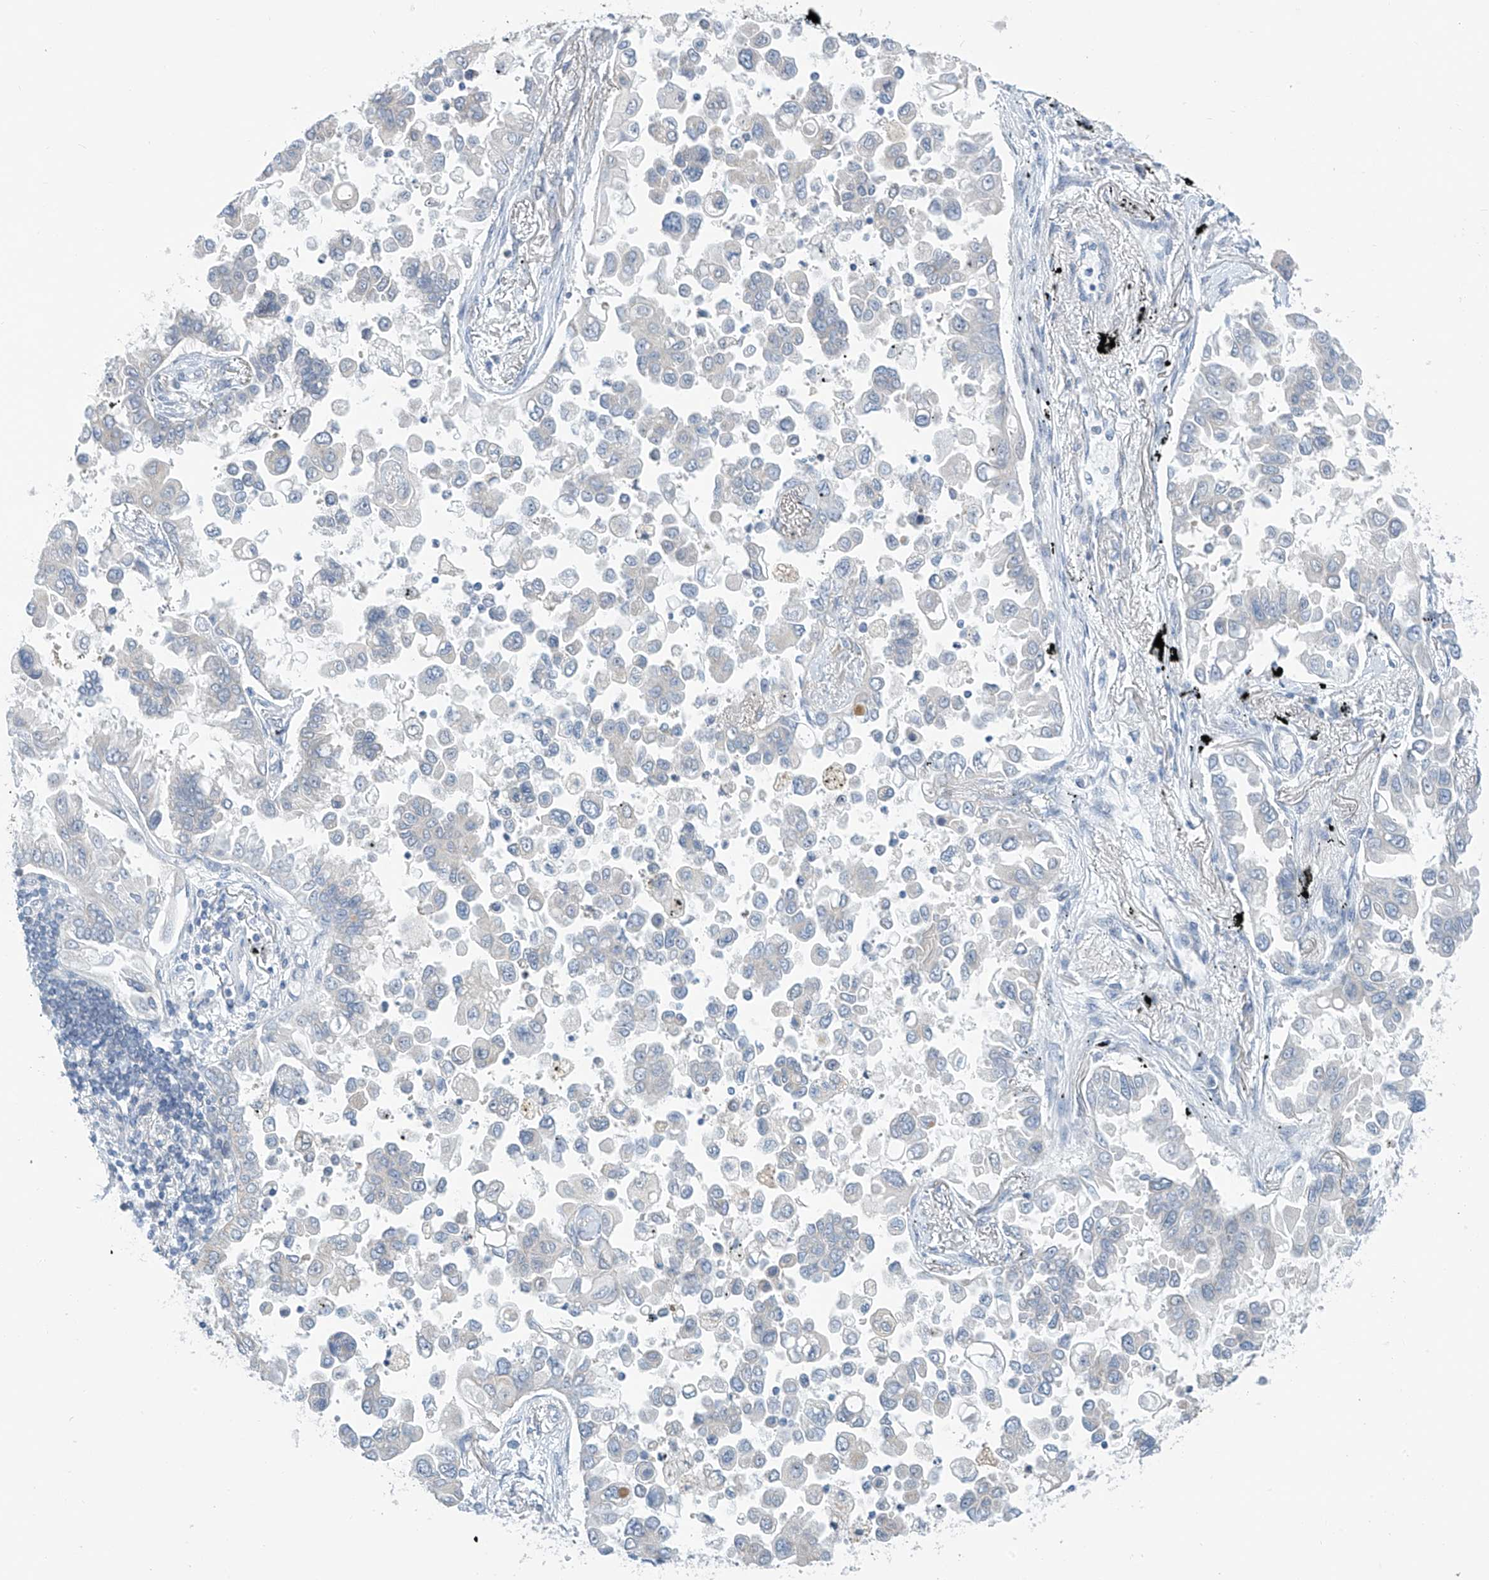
{"staining": {"intensity": "negative", "quantity": "none", "location": "none"}, "tissue": "lung cancer", "cell_type": "Tumor cells", "image_type": "cancer", "snomed": [{"axis": "morphology", "description": "Adenocarcinoma, NOS"}, {"axis": "topography", "description": "Lung"}], "caption": "This is an immunohistochemistry photomicrograph of human lung cancer (adenocarcinoma). There is no positivity in tumor cells.", "gene": "APLF", "patient": {"sex": "female", "age": 67}}